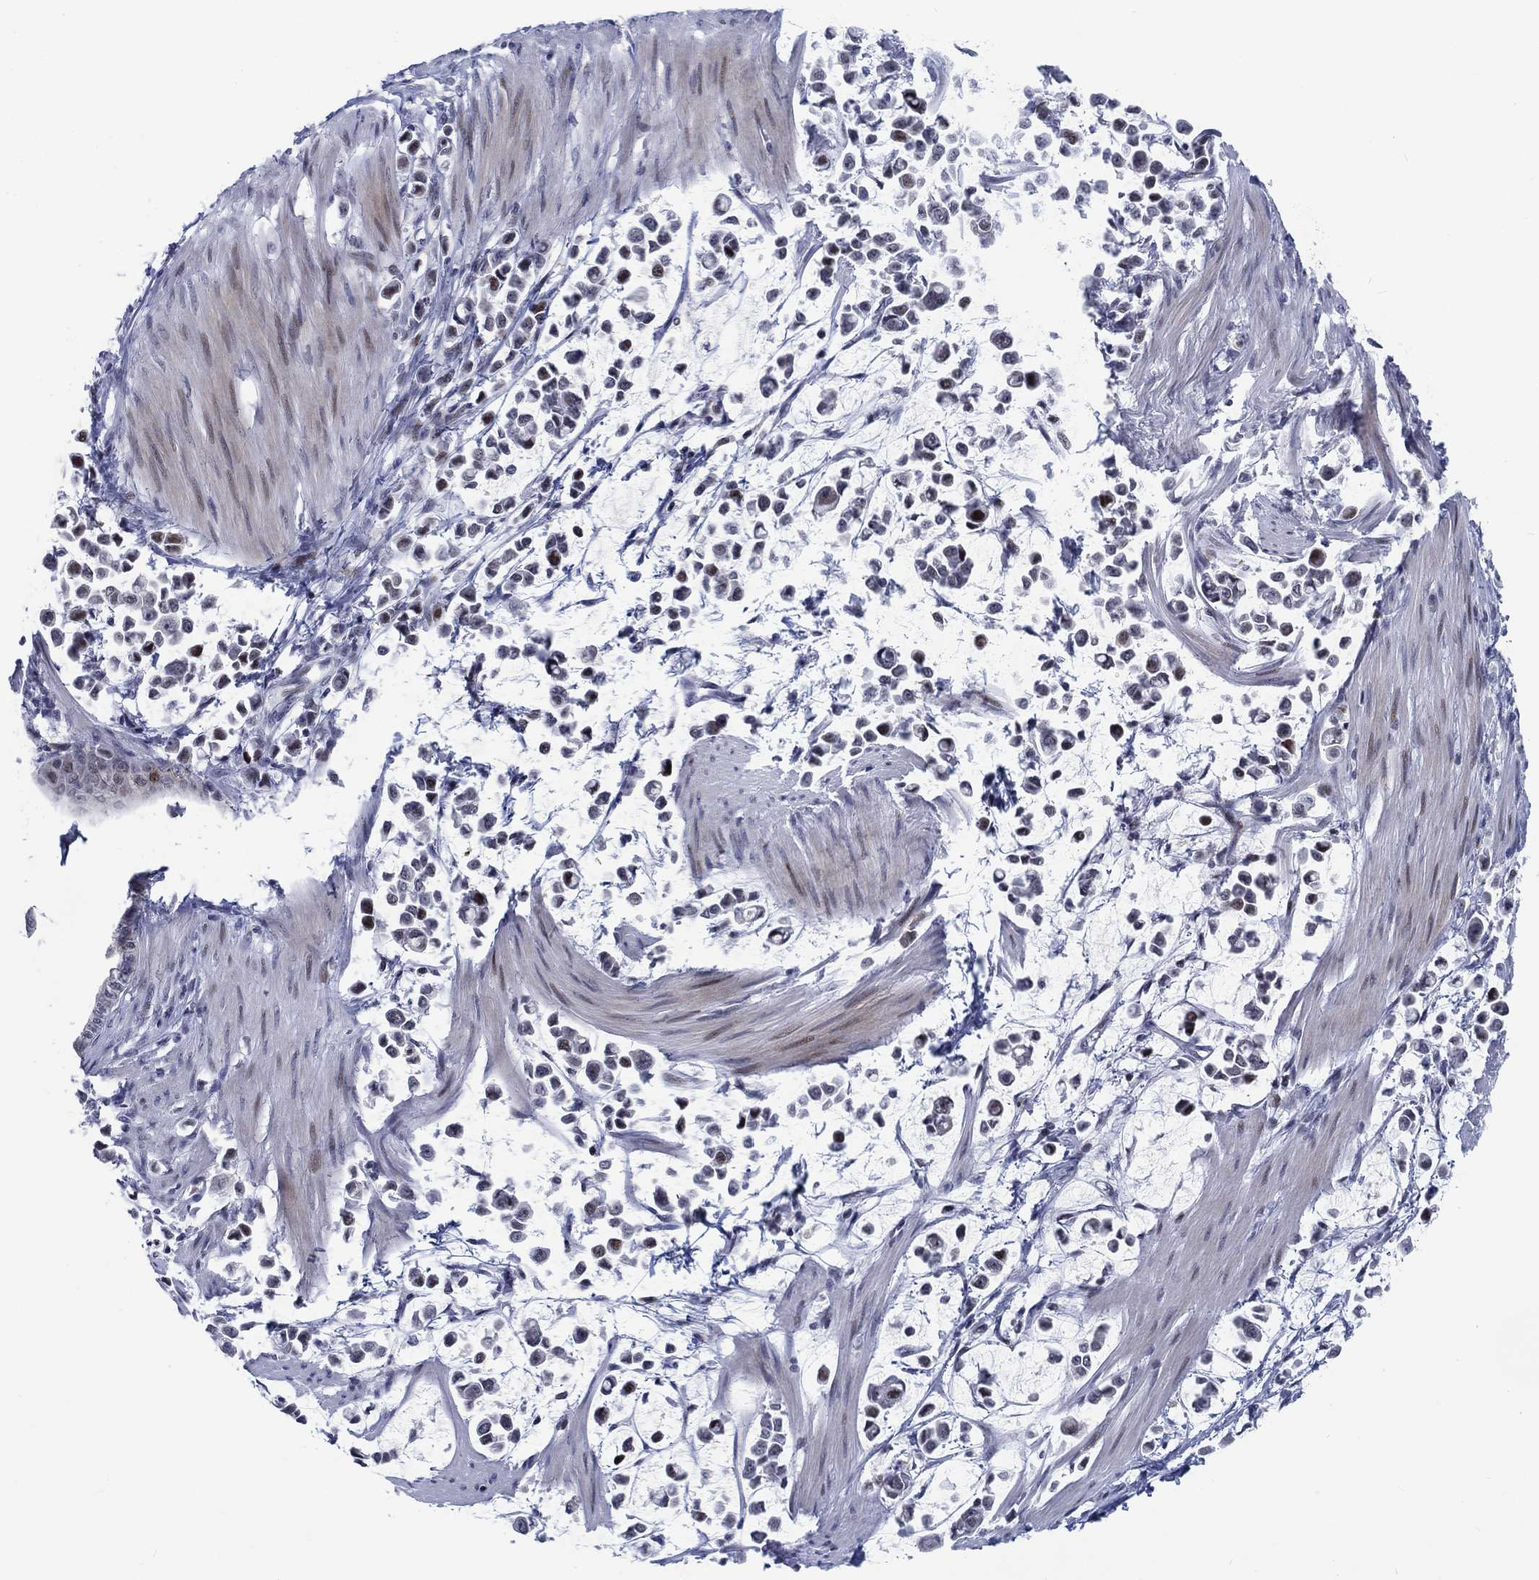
{"staining": {"intensity": "moderate", "quantity": "<25%", "location": "nuclear"}, "tissue": "stomach cancer", "cell_type": "Tumor cells", "image_type": "cancer", "snomed": [{"axis": "morphology", "description": "Adenocarcinoma, NOS"}, {"axis": "topography", "description": "Stomach"}], "caption": "IHC (DAB) staining of stomach adenocarcinoma demonstrates moderate nuclear protein expression in about <25% of tumor cells.", "gene": "NEU3", "patient": {"sex": "male", "age": 82}}